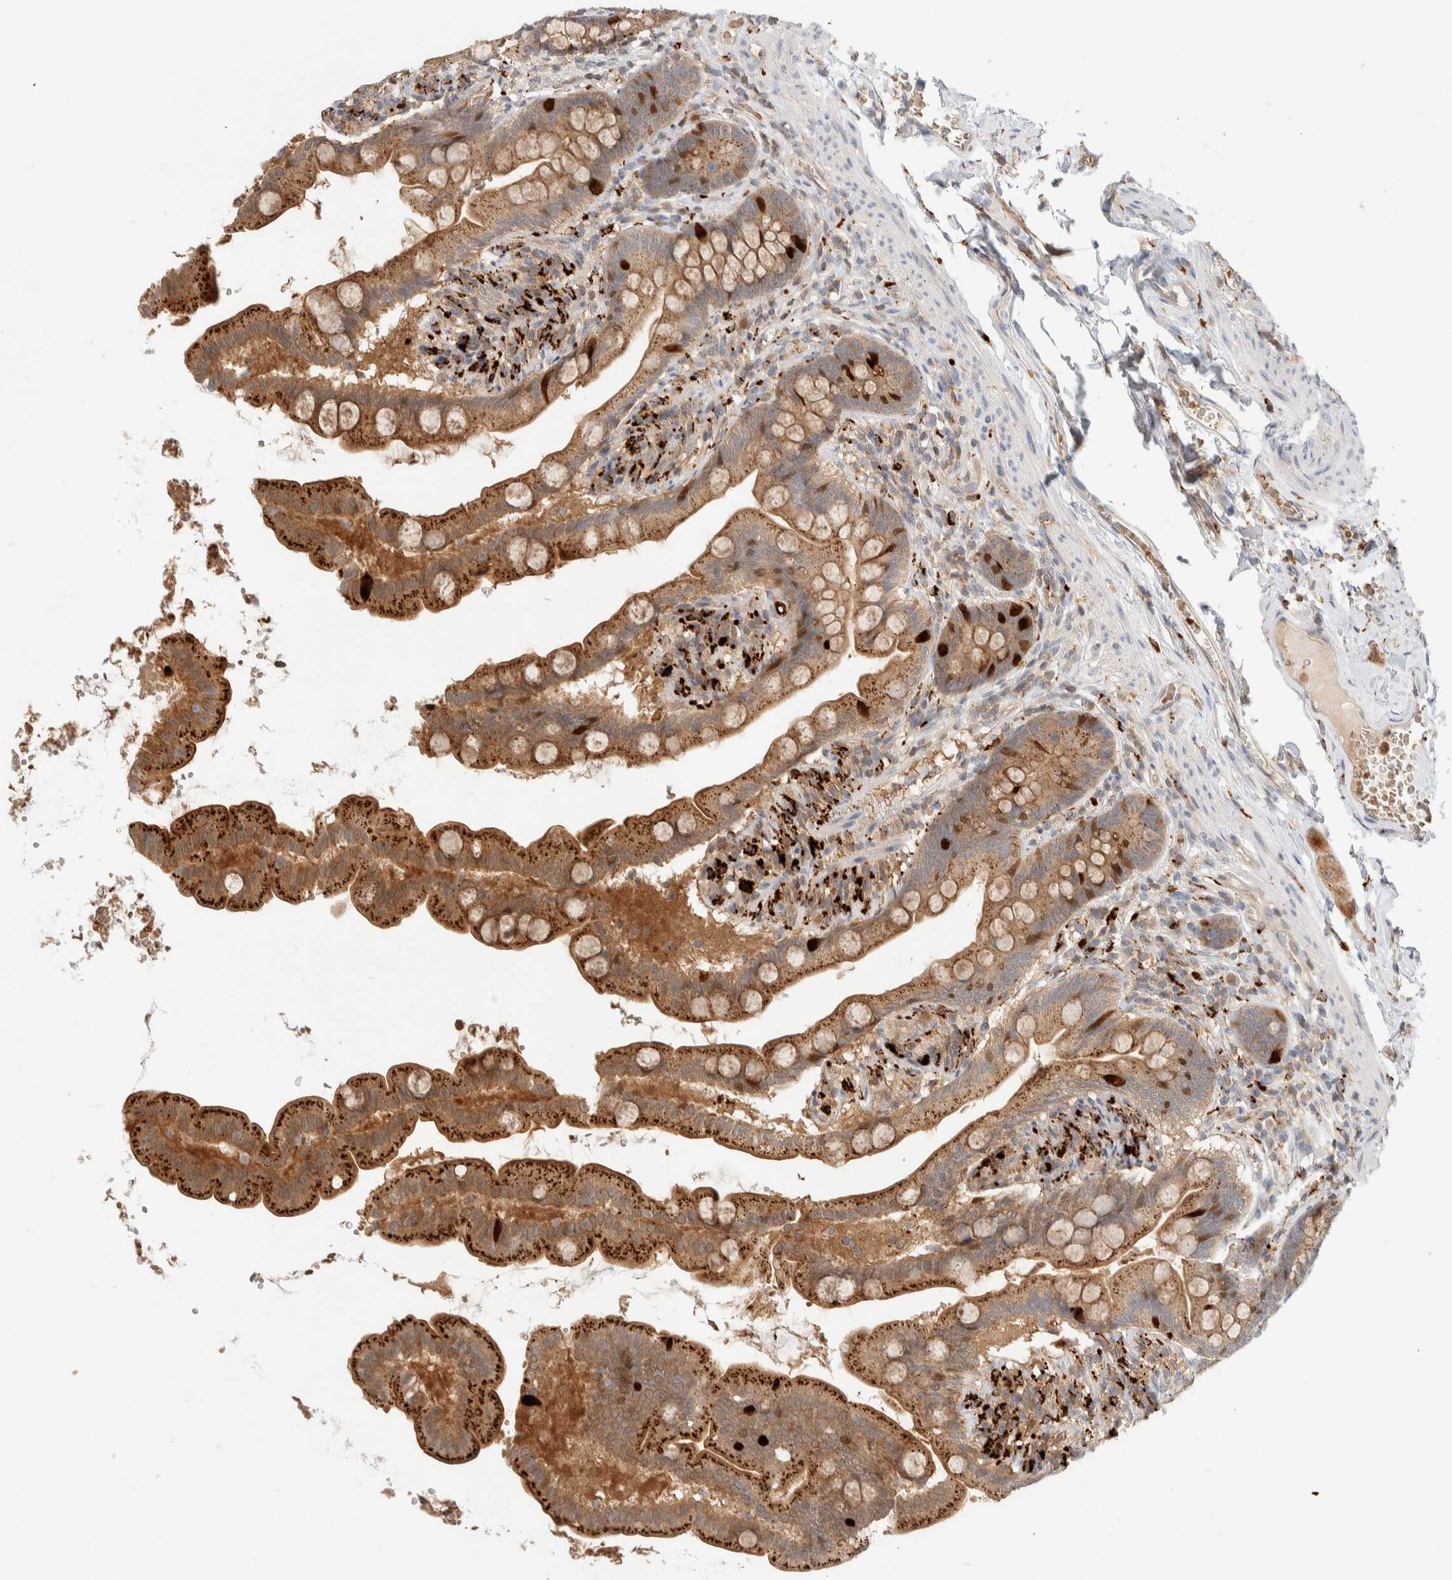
{"staining": {"intensity": "strong", "quantity": ">75%", "location": "cytoplasmic/membranous"}, "tissue": "small intestine", "cell_type": "Glandular cells", "image_type": "normal", "snomed": [{"axis": "morphology", "description": "Normal tissue, NOS"}, {"axis": "topography", "description": "Small intestine"}], "caption": "High-power microscopy captured an IHC image of normal small intestine, revealing strong cytoplasmic/membranous staining in approximately >75% of glandular cells. The staining is performed using DAB brown chromogen to label protein expression. The nuclei are counter-stained blue using hematoxylin.", "gene": "GCLM", "patient": {"sex": "female", "age": 56}}